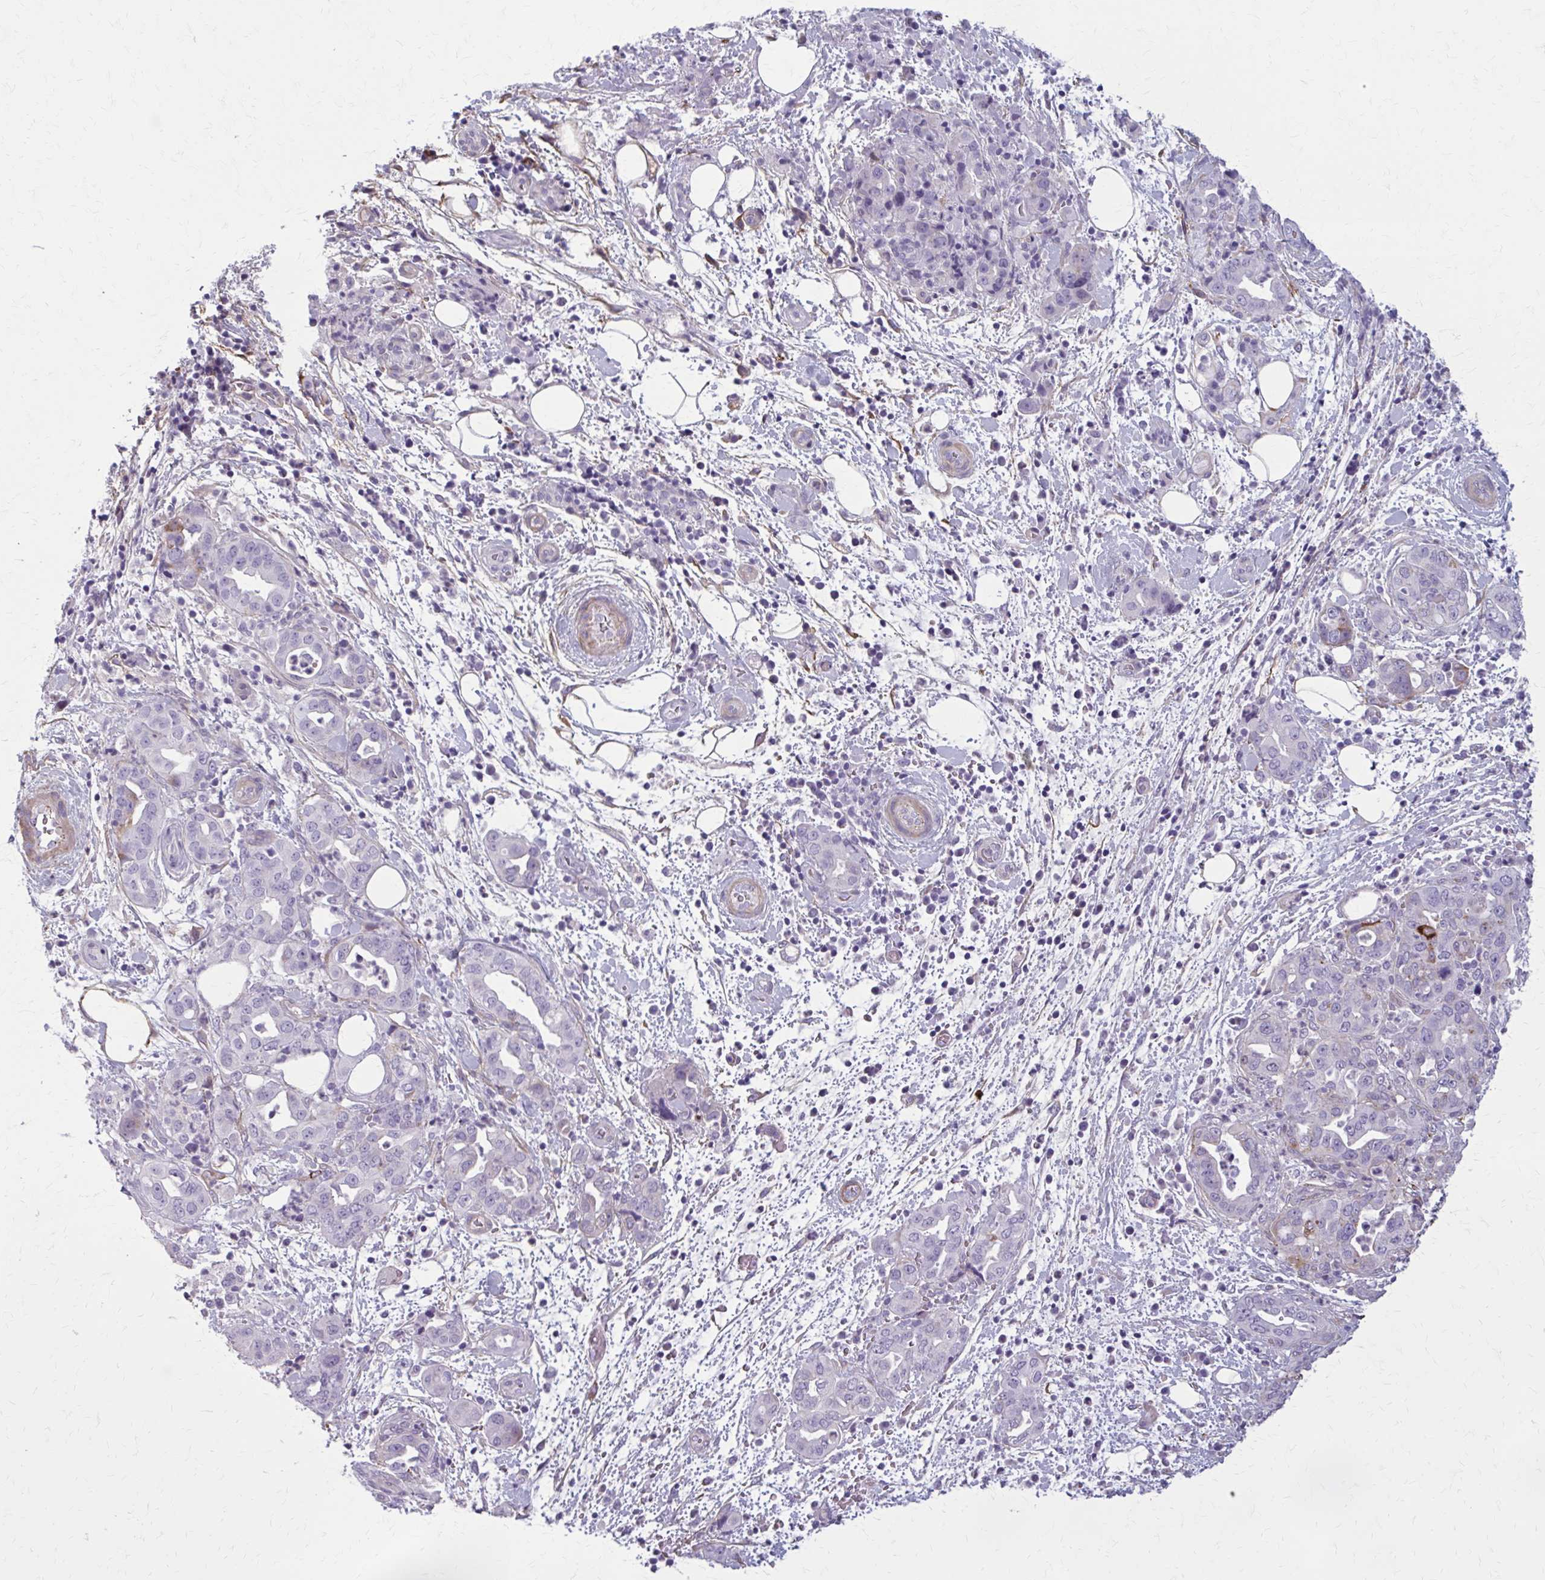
{"staining": {"intensity": "negative", "quantity": "none", "location": "none"}, "tissue": "pancreatic cancer", "cell_type": "Tumor cells", "image_type": "cancer", "snomed": [{"axis": "morphology", "description": "Normal tissue, NOS"}, {"axis": "morphology", "description": "Adenocarcinoma, NOS"}, {"axis": "topography", "description": "Lymph node"}, {"axis": "topography", "description": "Pancreas"}], "caption": "Tumor cells are negative for brown protein staining in pancreatic adenocarcinoma.", "gene": "AKAP12", "patient": {"sex": "female", "age": 67}}